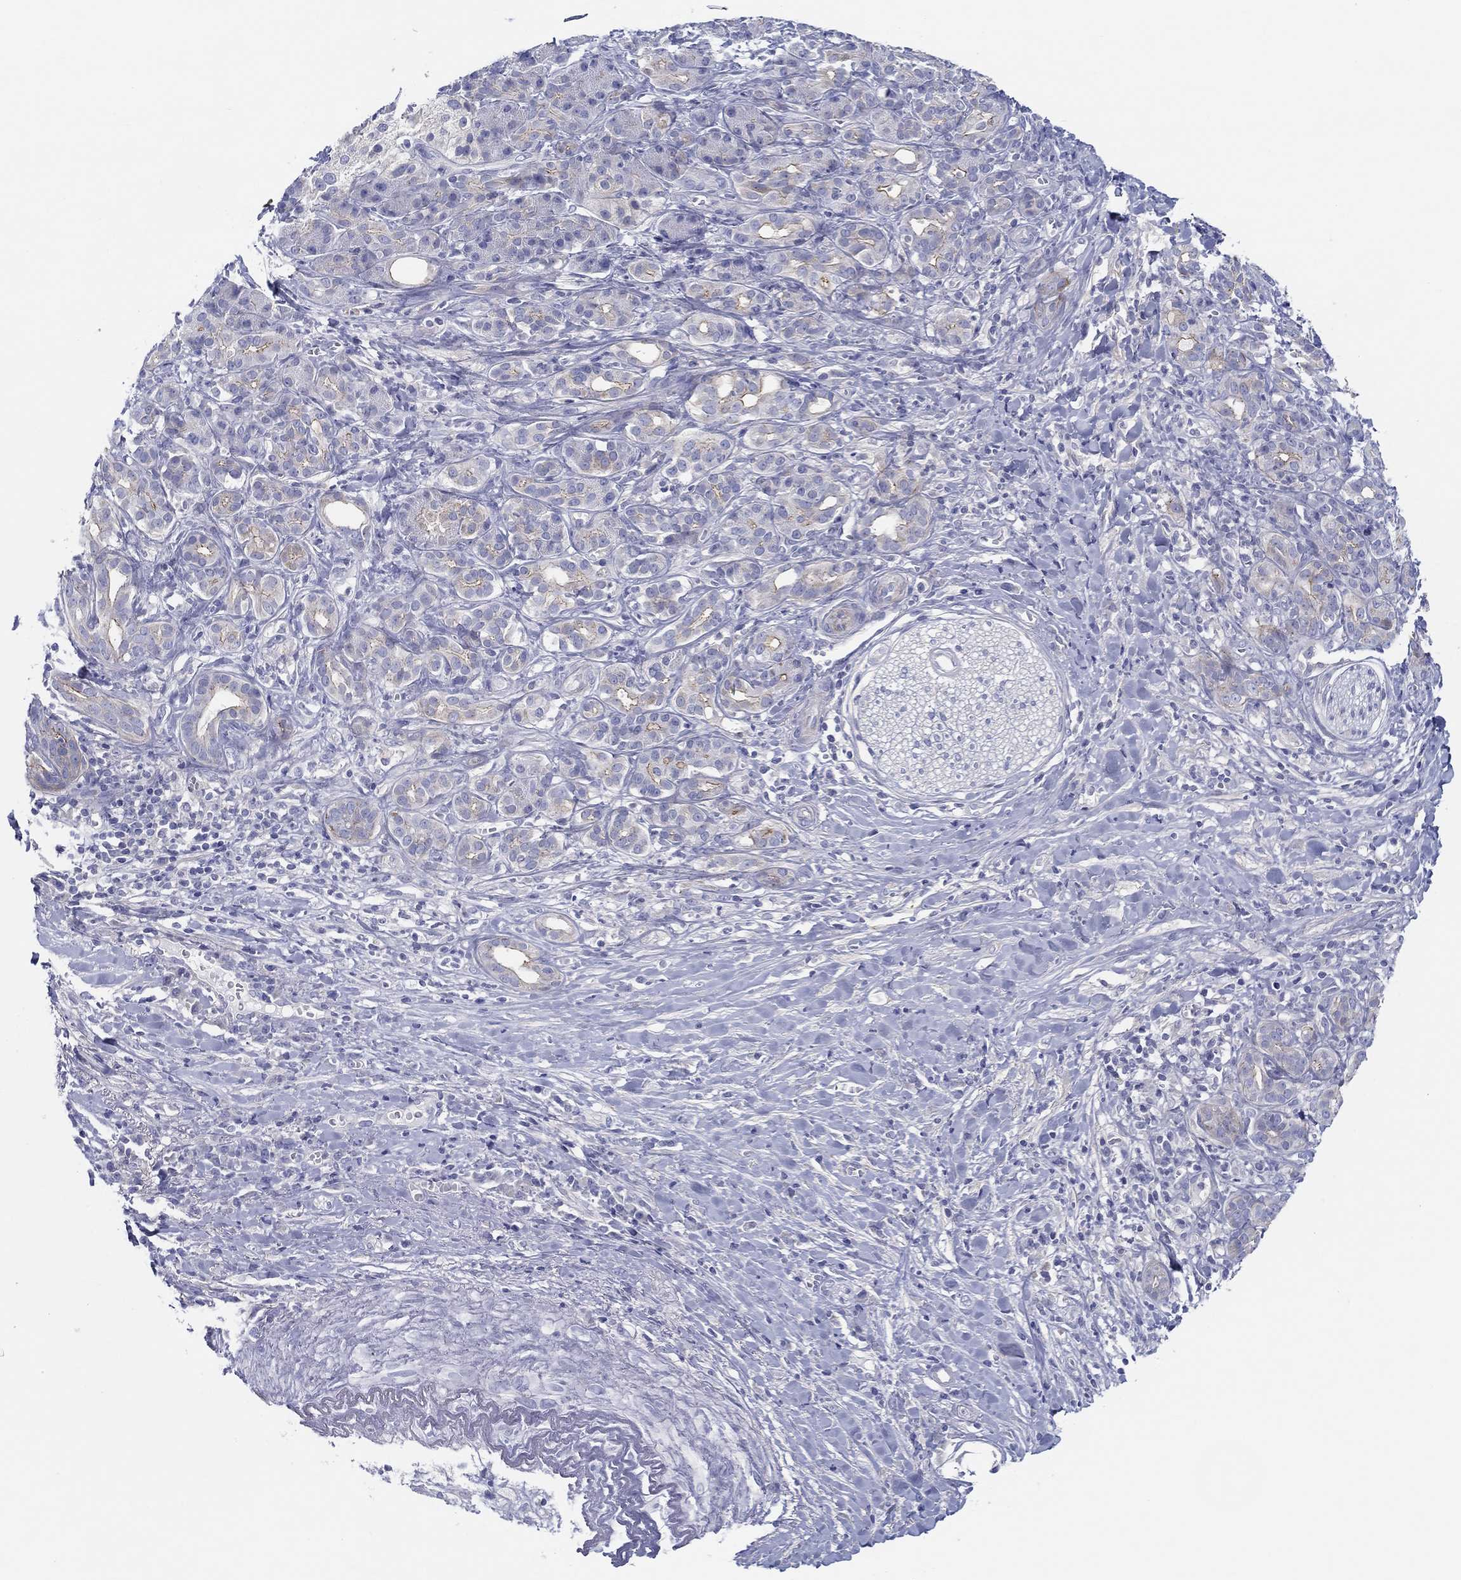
{"staining": {"intensity": "moderate", "quantity": "<25%", "location": "cytoplasmic/membranous"}, "tissue": "pancreatic cancer", "cell_type": "Tumor cells", "image_type": "cancer", "snomed": [{"axis": "morphology", "description": "Adenocarcinoma, NOS"}, {"axis": "topography", "description": "Pancreas"}], "caption": "High-magnification brightfield microscopy of pancreatic cancer (adenocarcinoma) stained with DAB (3,3'-diaminobenzidine) (brown) and counterstained with hematoxylin (blue). tumor cells exhibit moderate cytoplasmic/membranous expression is present in about<25% of cells.", "gene": "HAPLN4", "patient": {"sex": "male", "age": 61}}